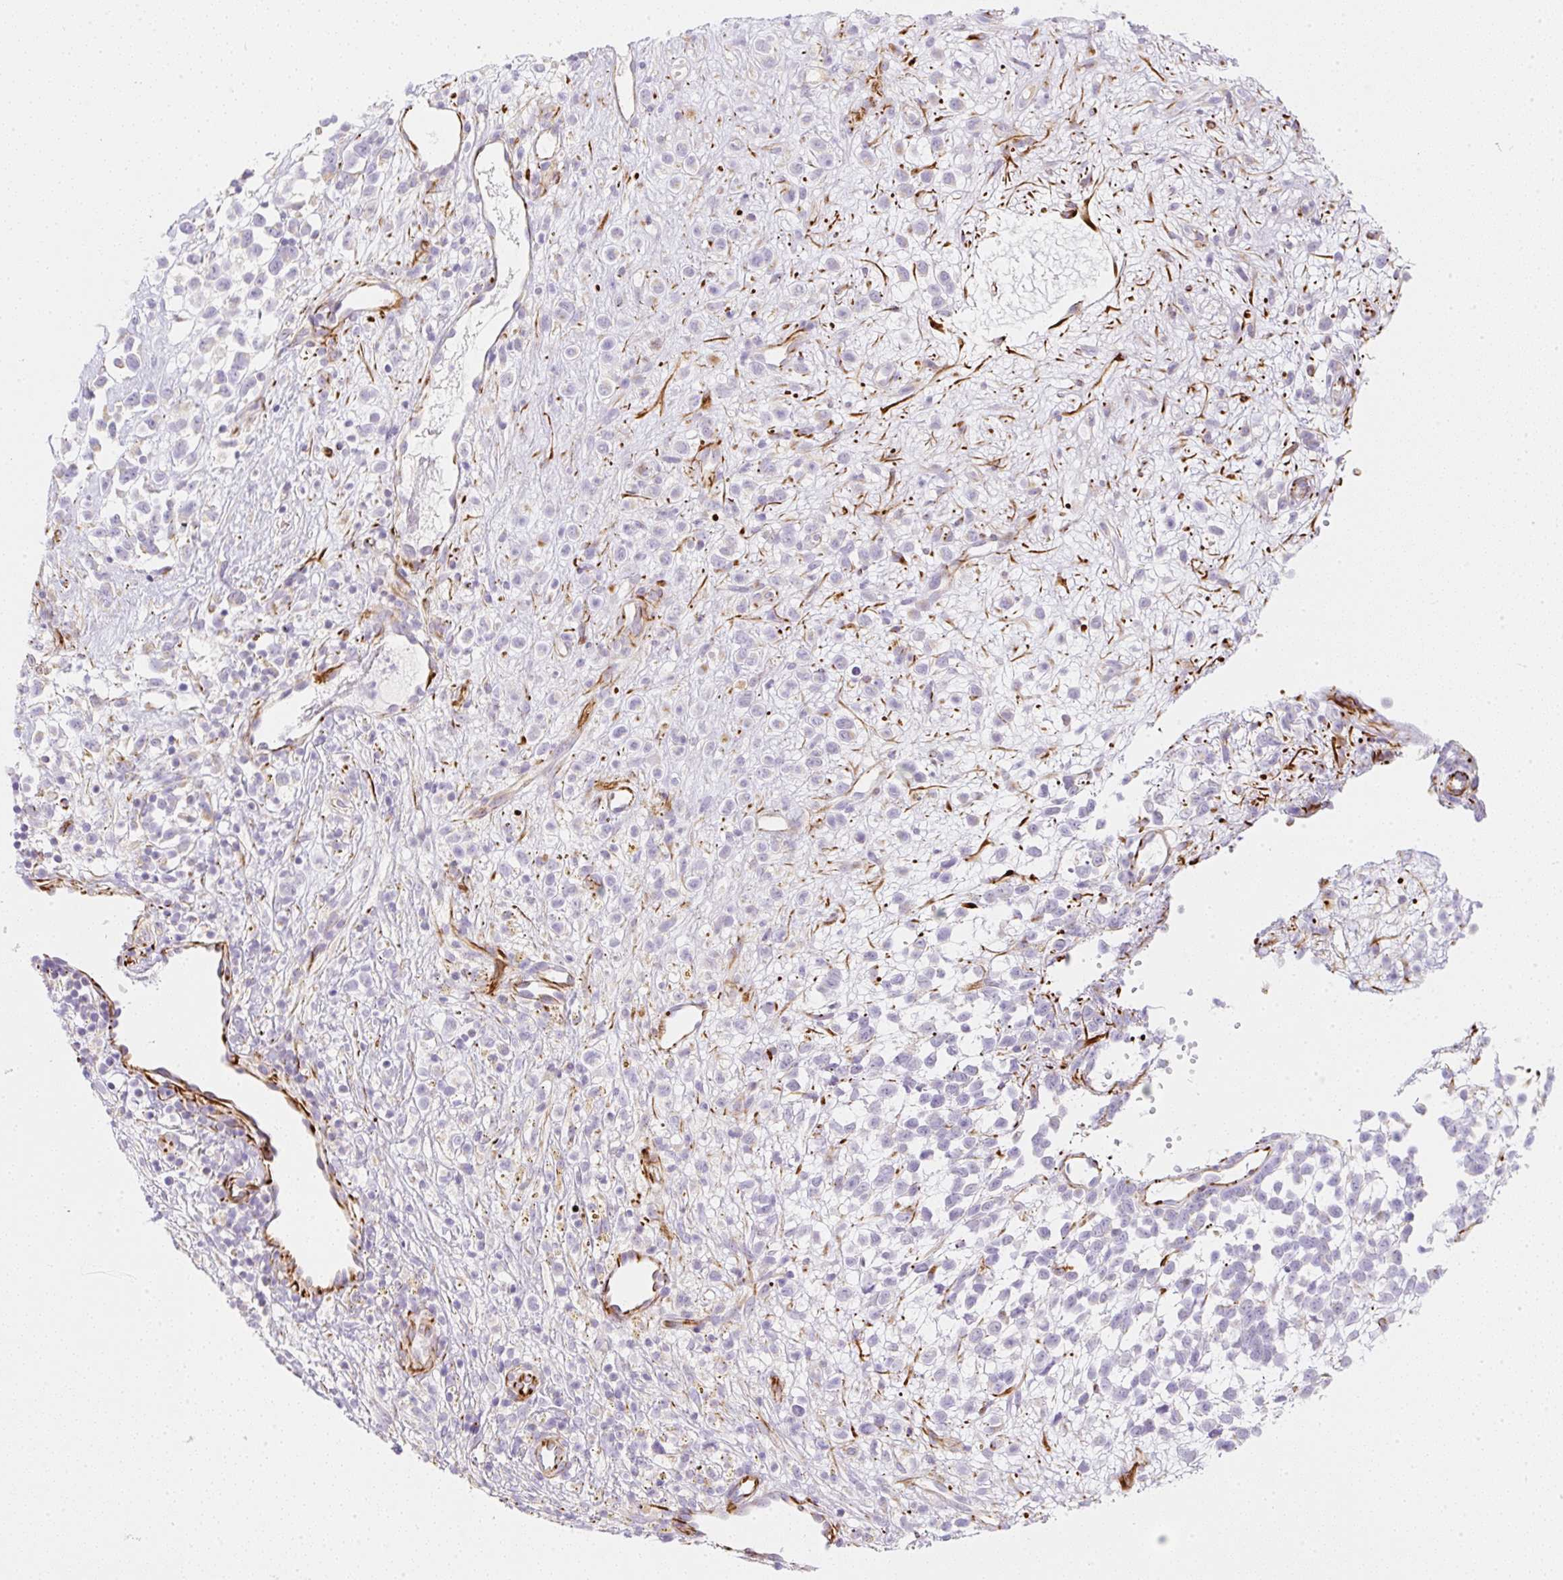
{"staining": {"intensity": "weak", "quantity": "<25%", "location": "cytoplasmic/membranous"}, "tissue": "melanoma", "cell_type": "Tumor cells", "image_type": "cancer", "snomed": [{"axis": "morphology", "description": "Malignant melanoma, NOS"}, {"axis": "topography", "description": "Nose, NOS"}], "caption": "DAB immunohistochemical staining of human malignant melanoma reveals no significant staining in tumor cells.", "gene": "ZNF689", "patient": {"sex": "female", "age": 48}}